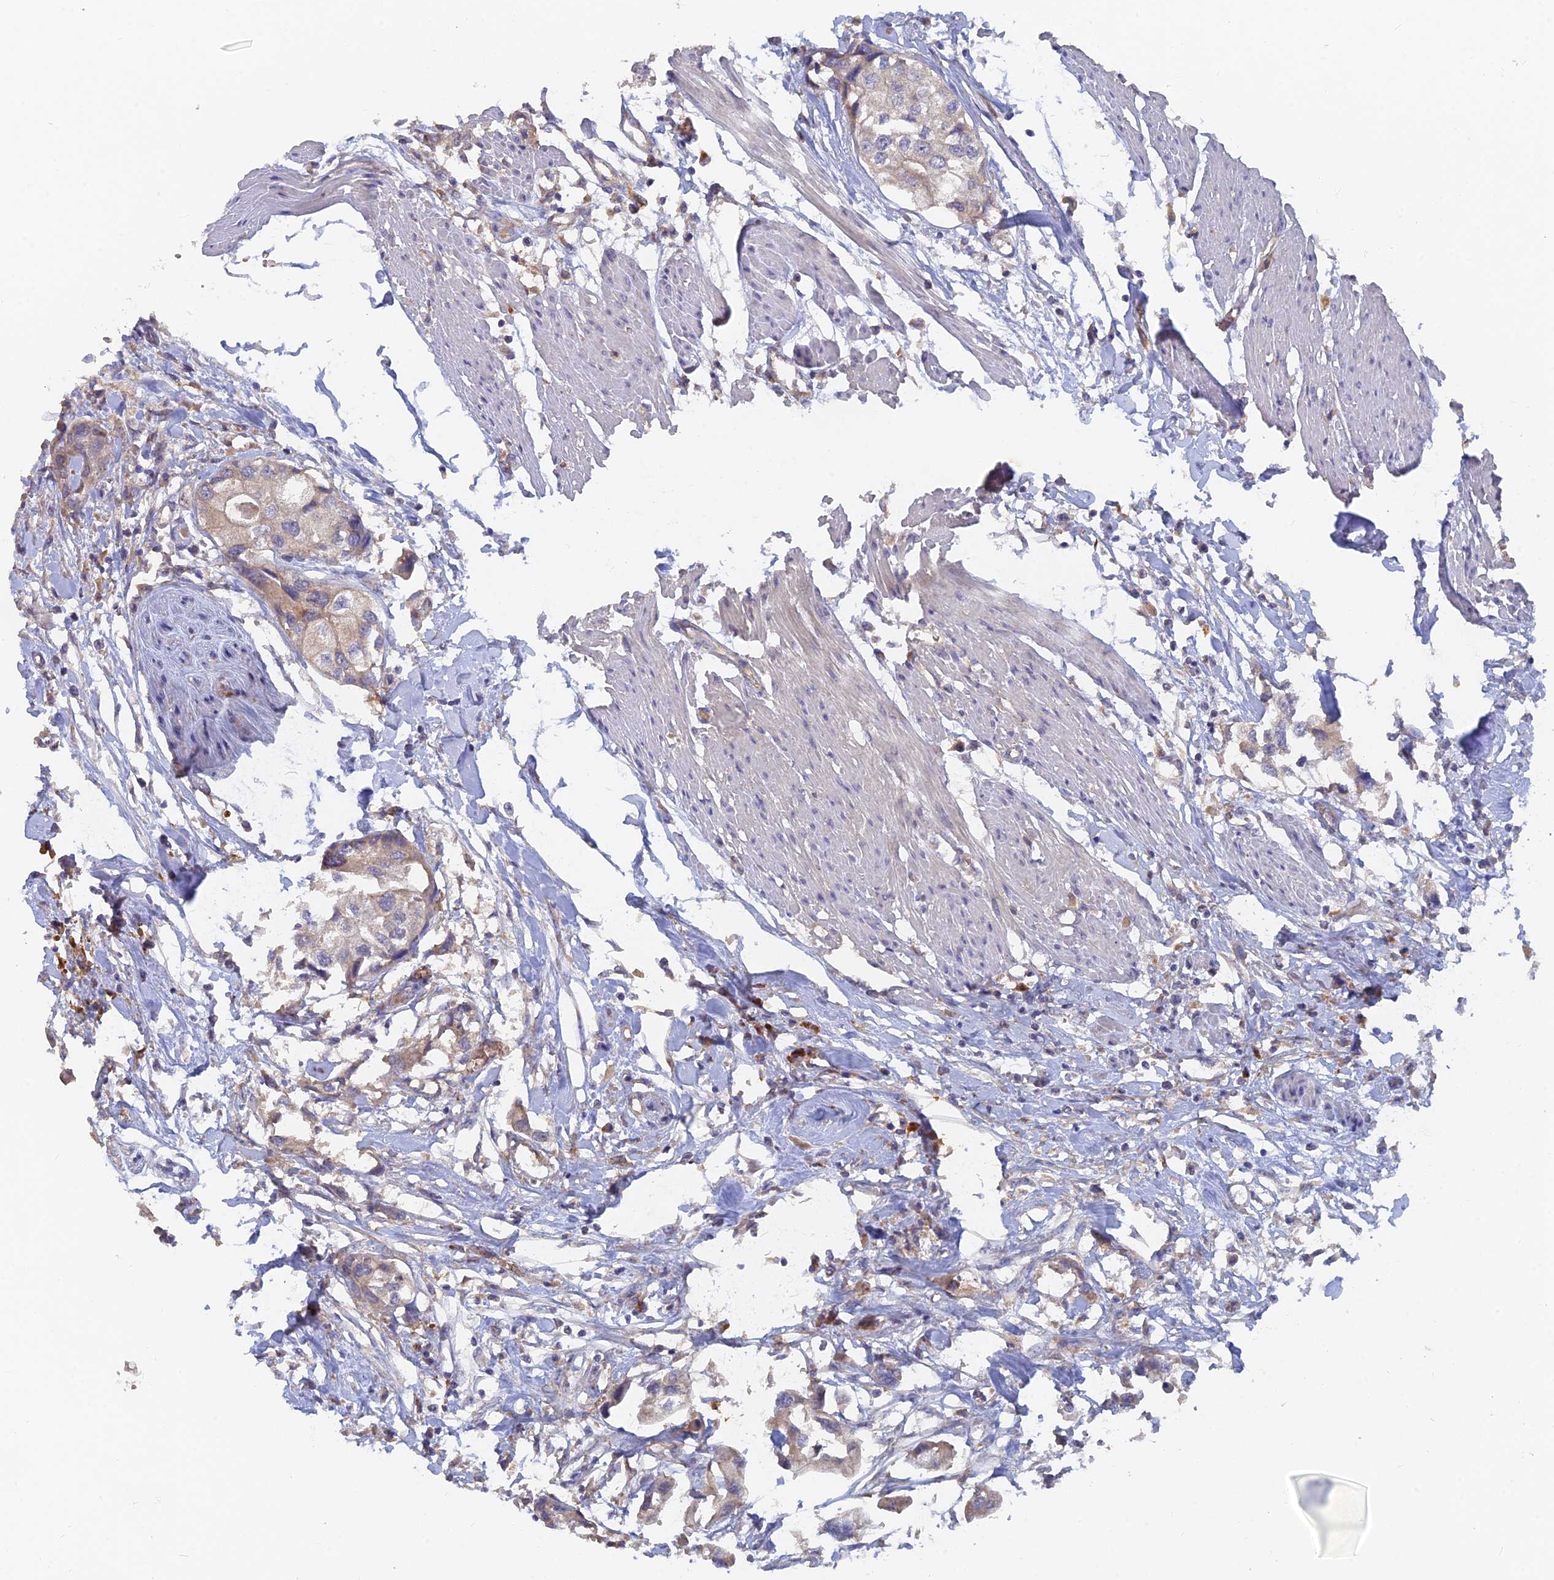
{"staining": {"intensity": "negative", "quantity": "none", "location": "none"}, "tissue": "urothelial cancer", "cell_type": "Tumor cells", "image_type": "cancer", "snomed": [{"axis": "morphology", "description": "Urothelial carcinoma, High grade"}, {"axis": "topography", "description": "Urinary bladder"}], "caption": "IHC histopathology image of neoplastic tissue: high-grade urothelial carcinoma stained with DAB exhibits no significant protein staining in tumor cells.", "gene": "ARRDC1", "patient": {"sex": "male", "age": 64}}